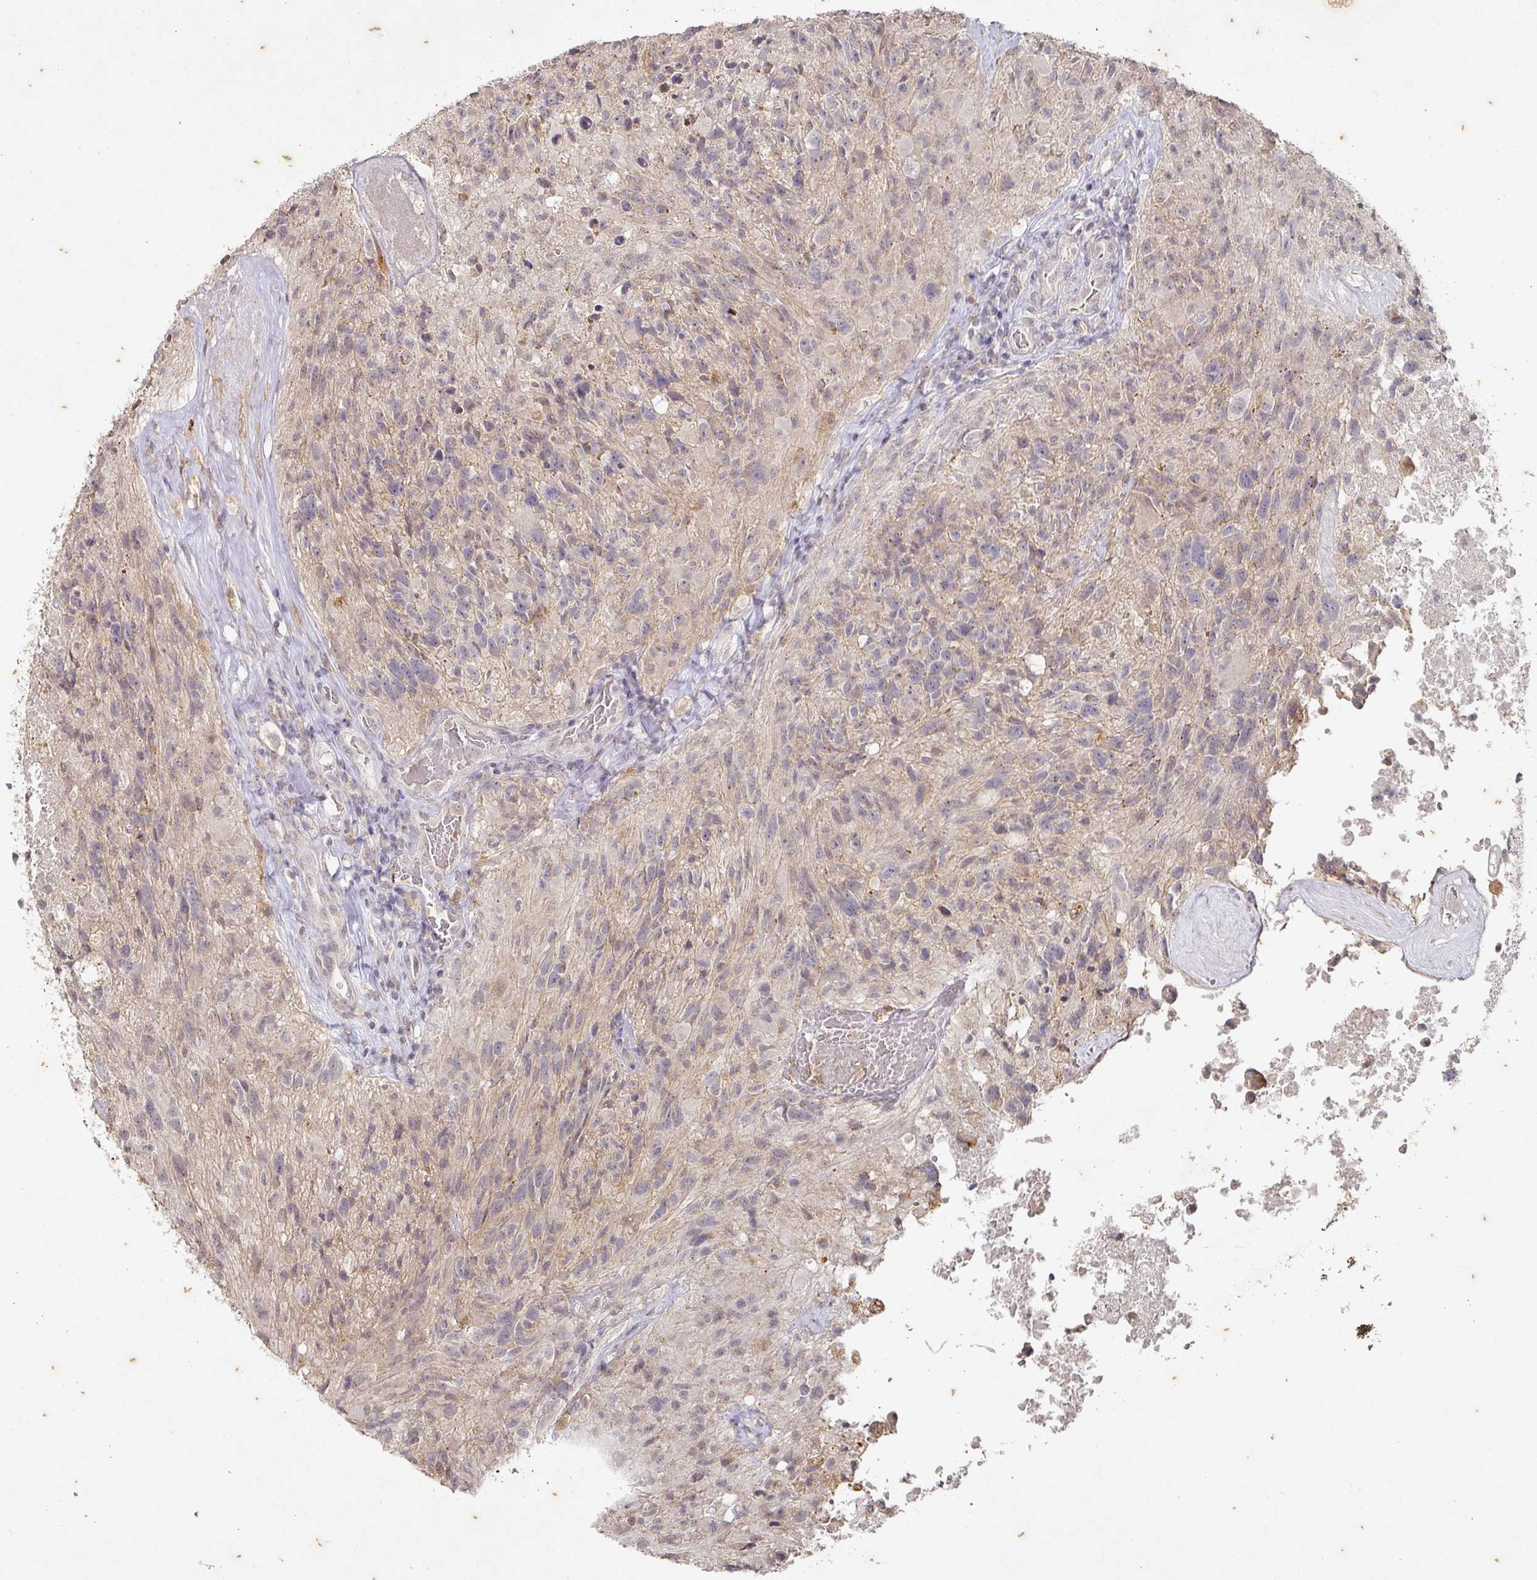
{"staining": {"intensity": "weak", "quantity": "<25%", "location": "cytoplasmic/membranous"}, "tissue": "glioma", "cell_type": "Tumor cells", "image_type": "cancer", "snomed": [{"axis": "morphology", "description": "Glioma, malignant, High grade"}, {"axis": "topography", "description": "Brain"}], "caption": "Malignant glioma (high-grade) was stained to show a protein in brown. There is no significant positivity in tumor cells. (DAB (3,3'-diaminobenzidine) immunohistochemistry (IHC), high magnification).", "gene": "CAPN5", "patient": {"sex": "male", "age": 76}}